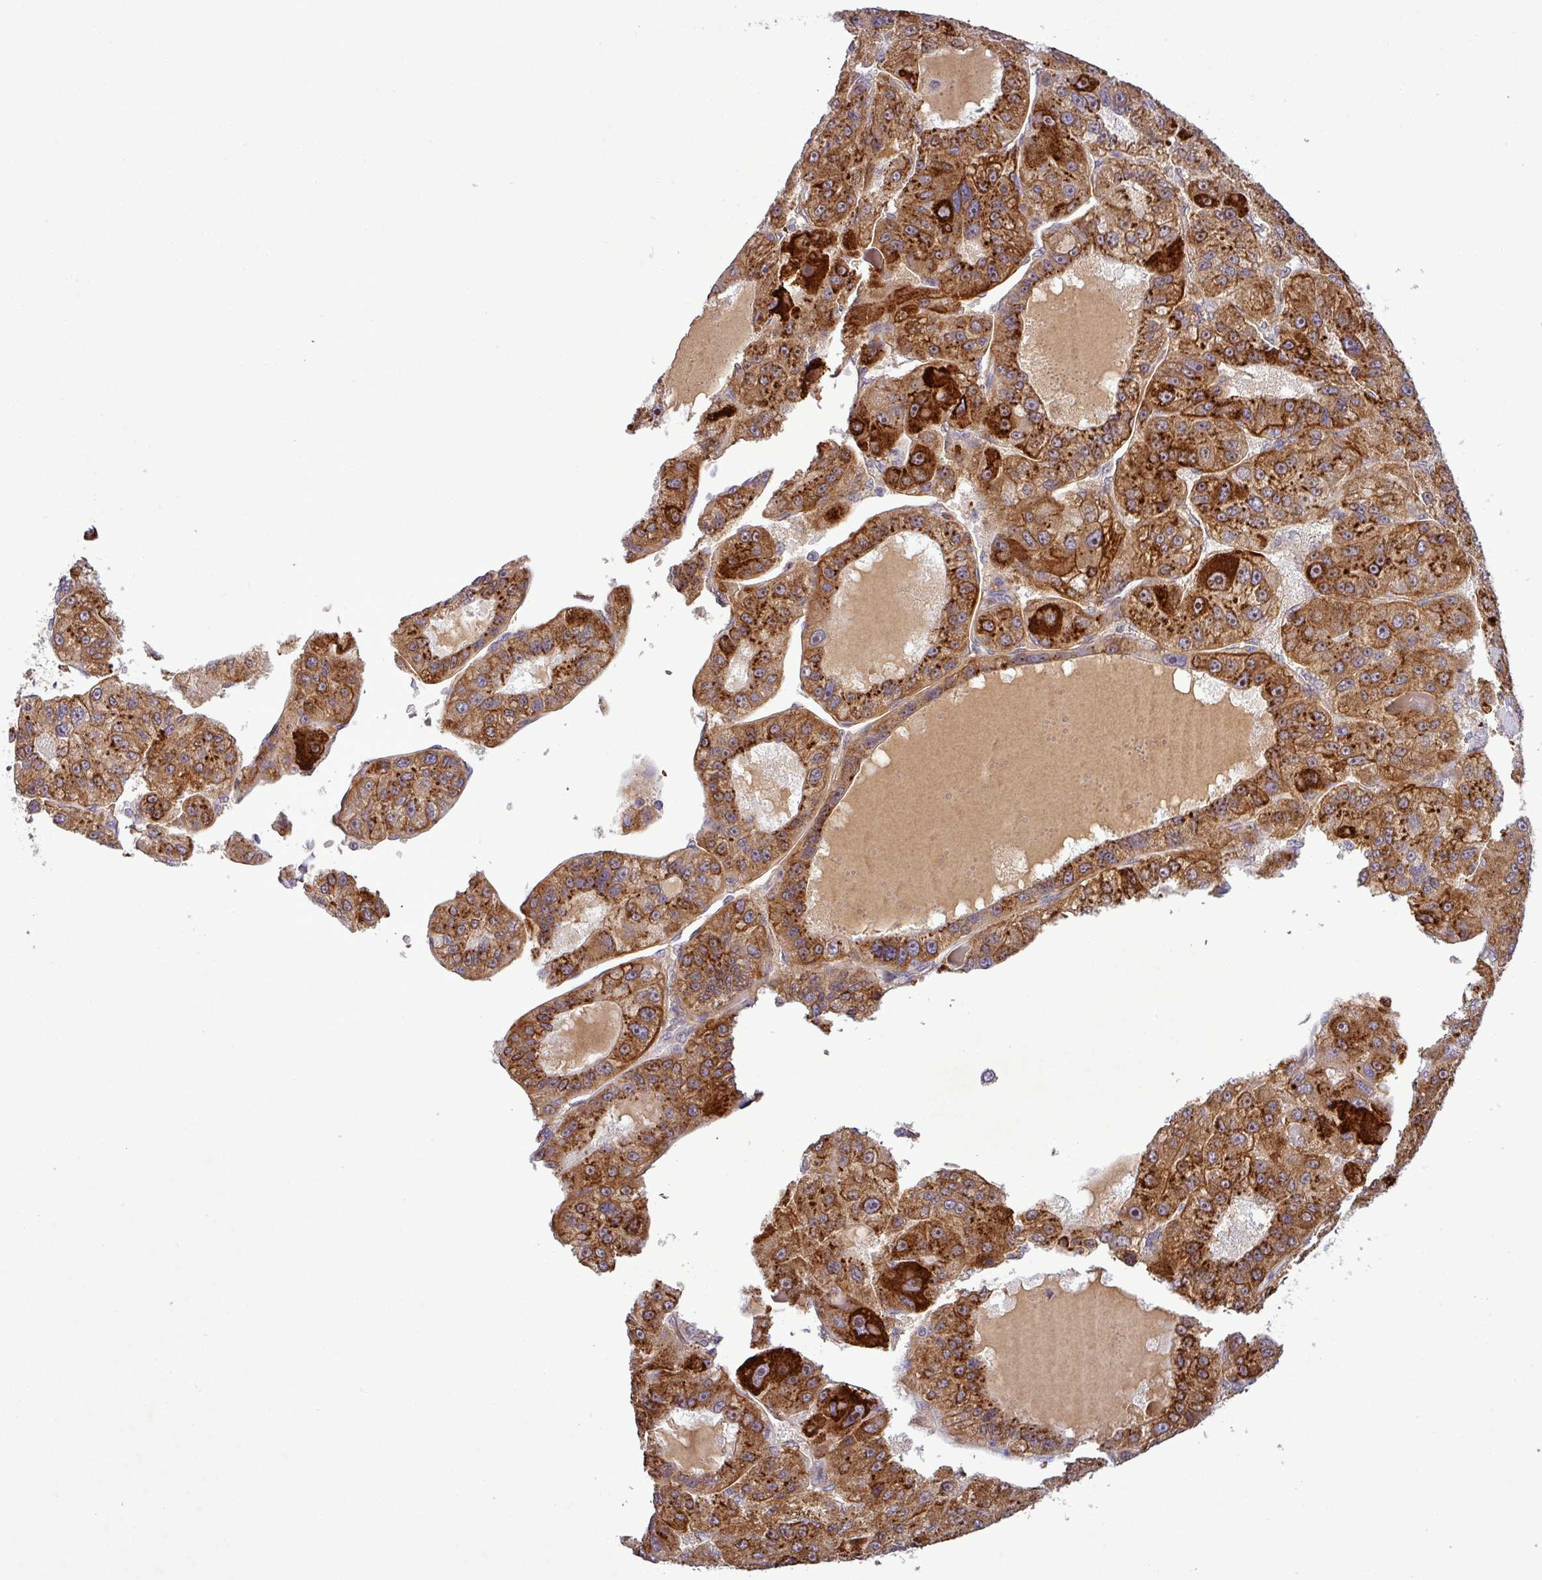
{"staining": {"intensity": "strong", "quantity": ">75%", "location": "cytoplasmic/membranous"}, "tissue": "liver cancer", "cell_type": "Tumor cells", "image_type": "cancer", "snomed": [{"axis": "morphology", "description": "Carcinoma, Hepatocellular, NOS"}, {"axis": "topography", "description": "Liver"}], "caption": "IHC micrograph of neoplastic tissue: liver cancer stained using IHC displays high levels of strong protein expression localized specifically in the cytoplasmic/membranous of tumor cells, appearing as a cytoplasmic/membranous brown color.", "gene": "PCDH1", "patient": {"sex": "male", "age": 76}}